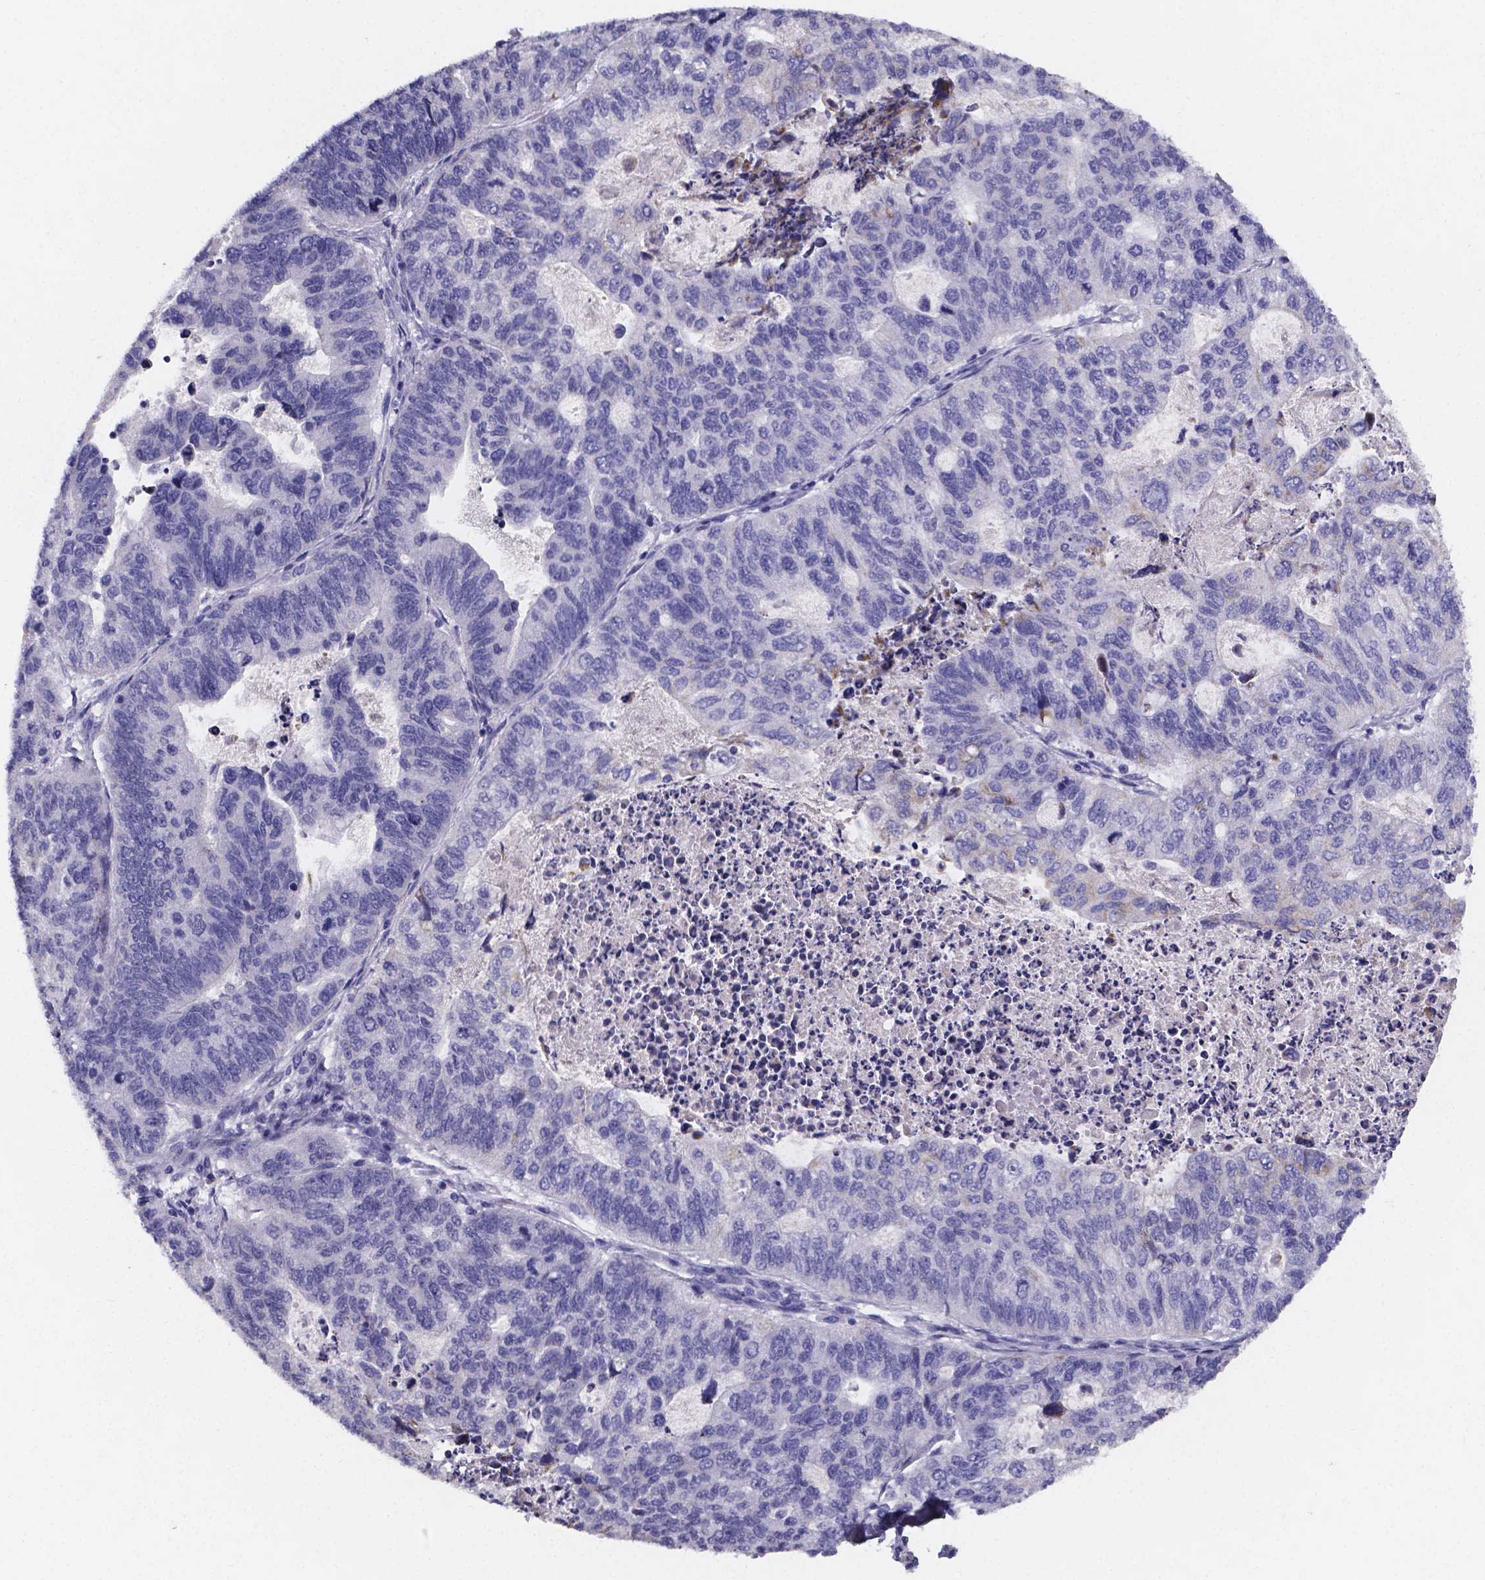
{"staining": {"intensity": "negative", "quantity": "none", "location": "none"}, "tissue": "stomach cancer", "cell_type": "Tumor cells", "image_type": "cancer", "snomed": [{"axis": "morphology", "description": "Adenocarcinoma, NOS"}, {"axis": "topography", "description": "Stomach, upper"}], "caption": "Tumor cells show no significant protein expression in stomach cancer.", "gene": "PAH", "patient": {"sex": "female", "age": 67}}